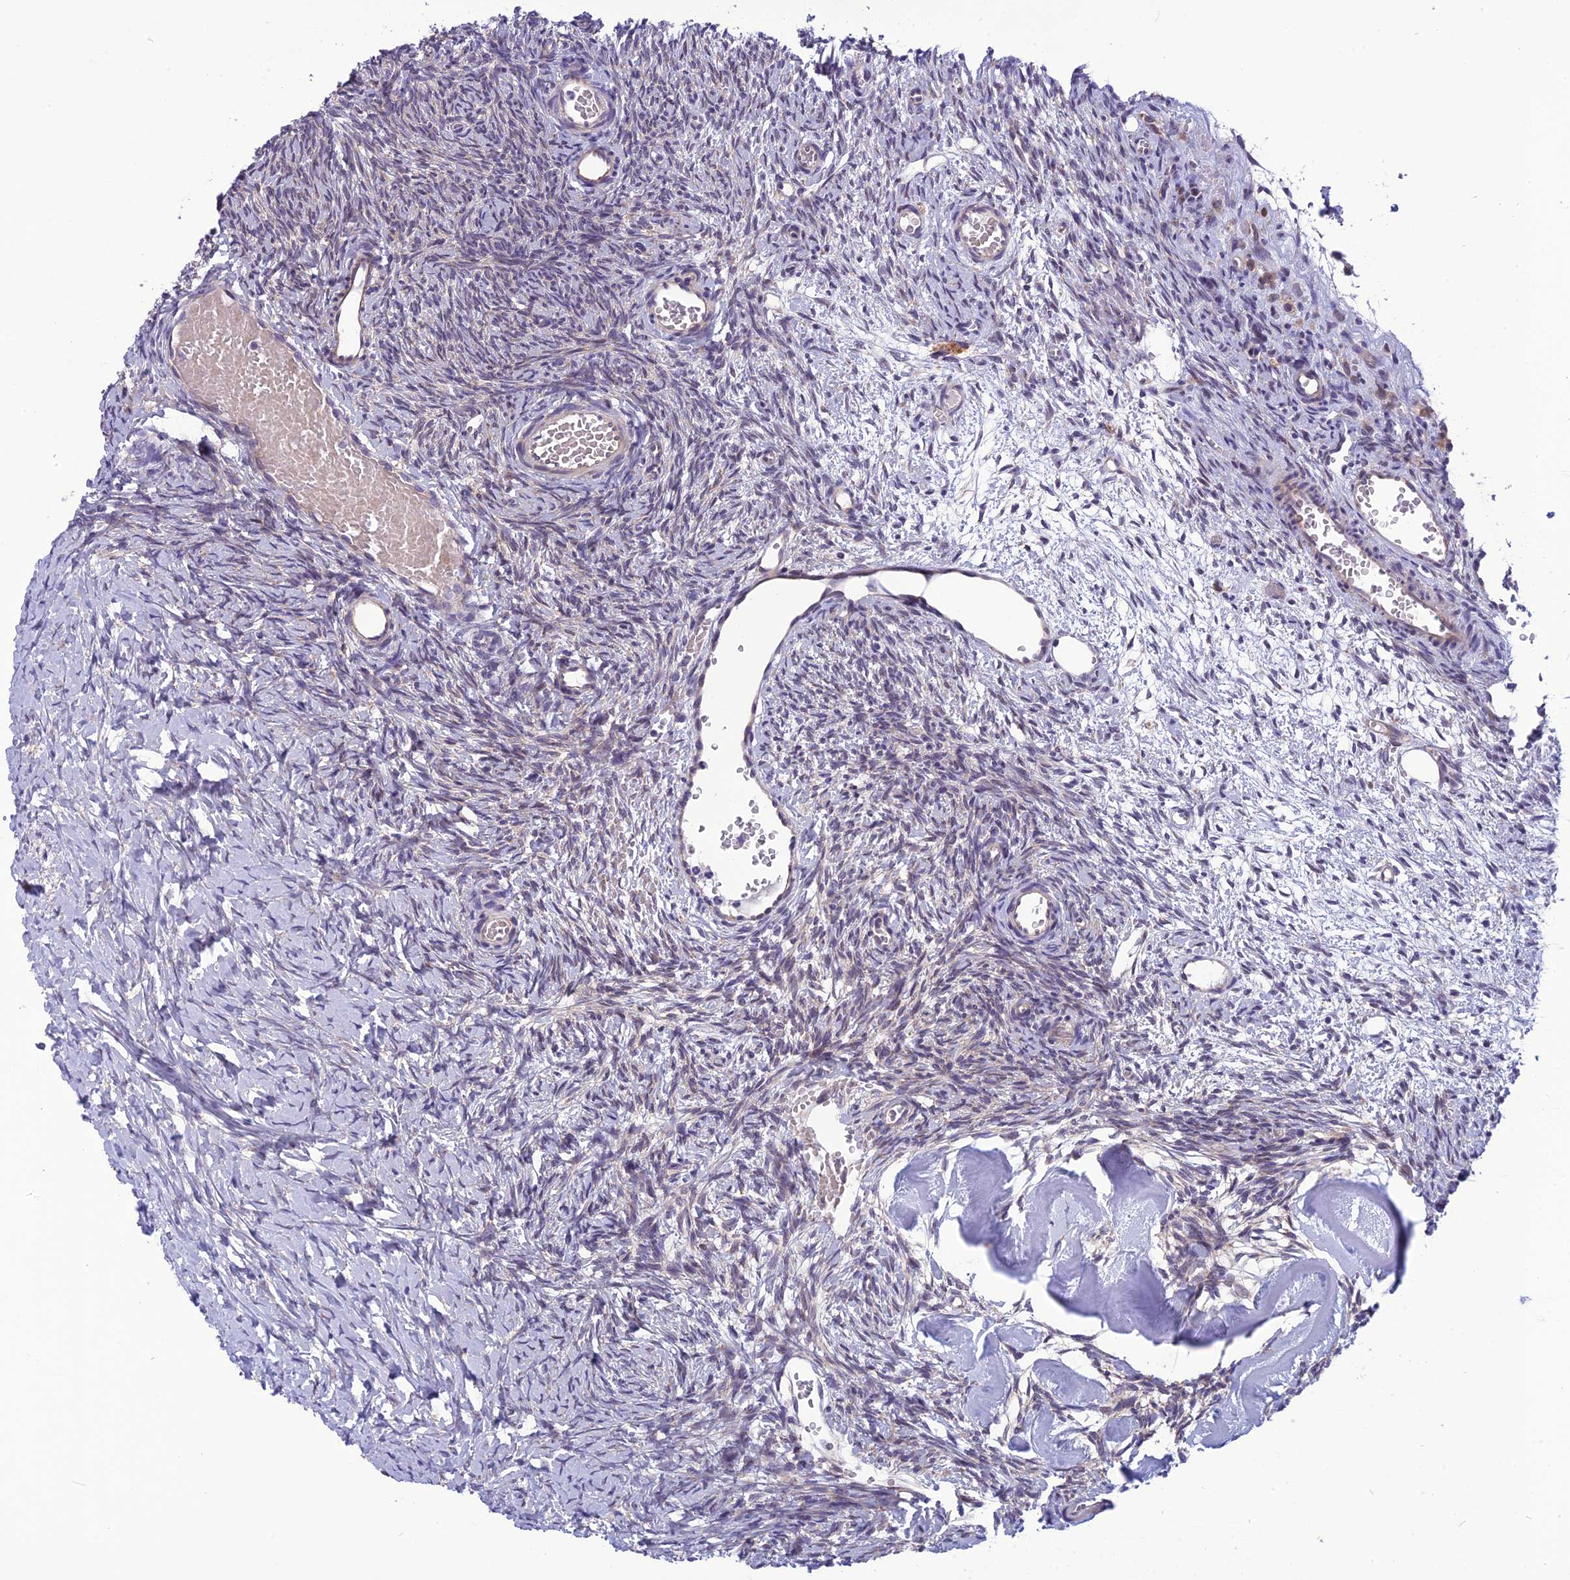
{"staining": {"intensity": "weak", "quantity": "<25%", "location": "cytoplasmic/membranous"}, "tissue": "ovary", "cell_type": "Ovarian stroma cells", "image_type": "normal", "snomed": [{"axis": "morphology", "description": "Normal tissue, NOS"}, {"axis": "topography", "description": "Ovary"}], "caption": "Ovary was stained to show a protein in brown. There is no significant expression in ovarian stroma cells. (Stains: DAB IHC with hematoxylin counter stain, Microscopy: brightfield microscopy at high magnification).", "gene": "PSMF1", "patient": {"sex": "female", "age": 39}}